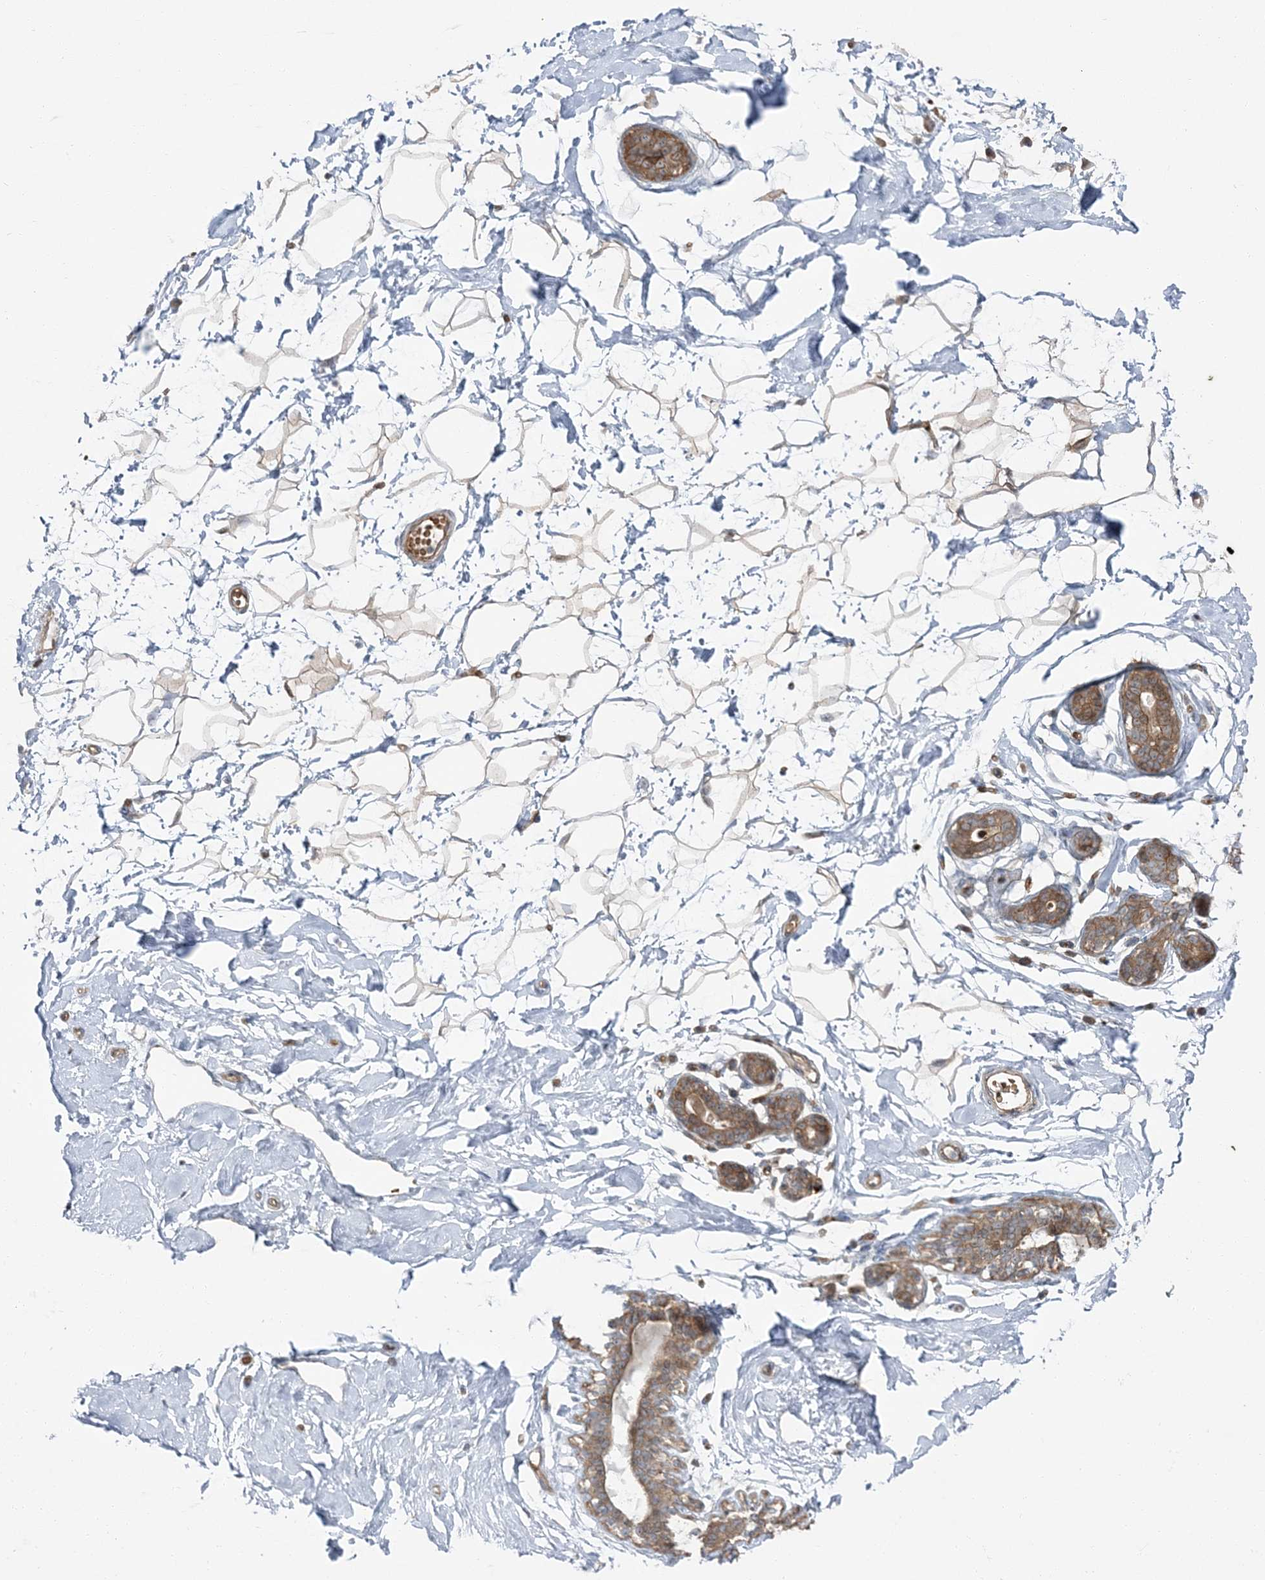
{"staining": {"intensity": "weak", "quantity": "25%-75%", "location": "cytoplasmic/membranous"}, "tissue": "breast", "cell_type": "Adipocytes", "image_type": "normal", "snomed": [{"axis": "morphology", "description": "Normal tissue, NOS"}, {"axis": "morphology", "description": "Adenoma, NOS"}, {"axis": "topography", "description": "Breast"}], "caption": "About 25%-75% of adipocytes in normal breast show weak cytoplasmic/membranous protein positivity as visualized by brown immunohistochemical staining.", "gene": "RGCC", "patient": {"sex": "female", "age": 23}}